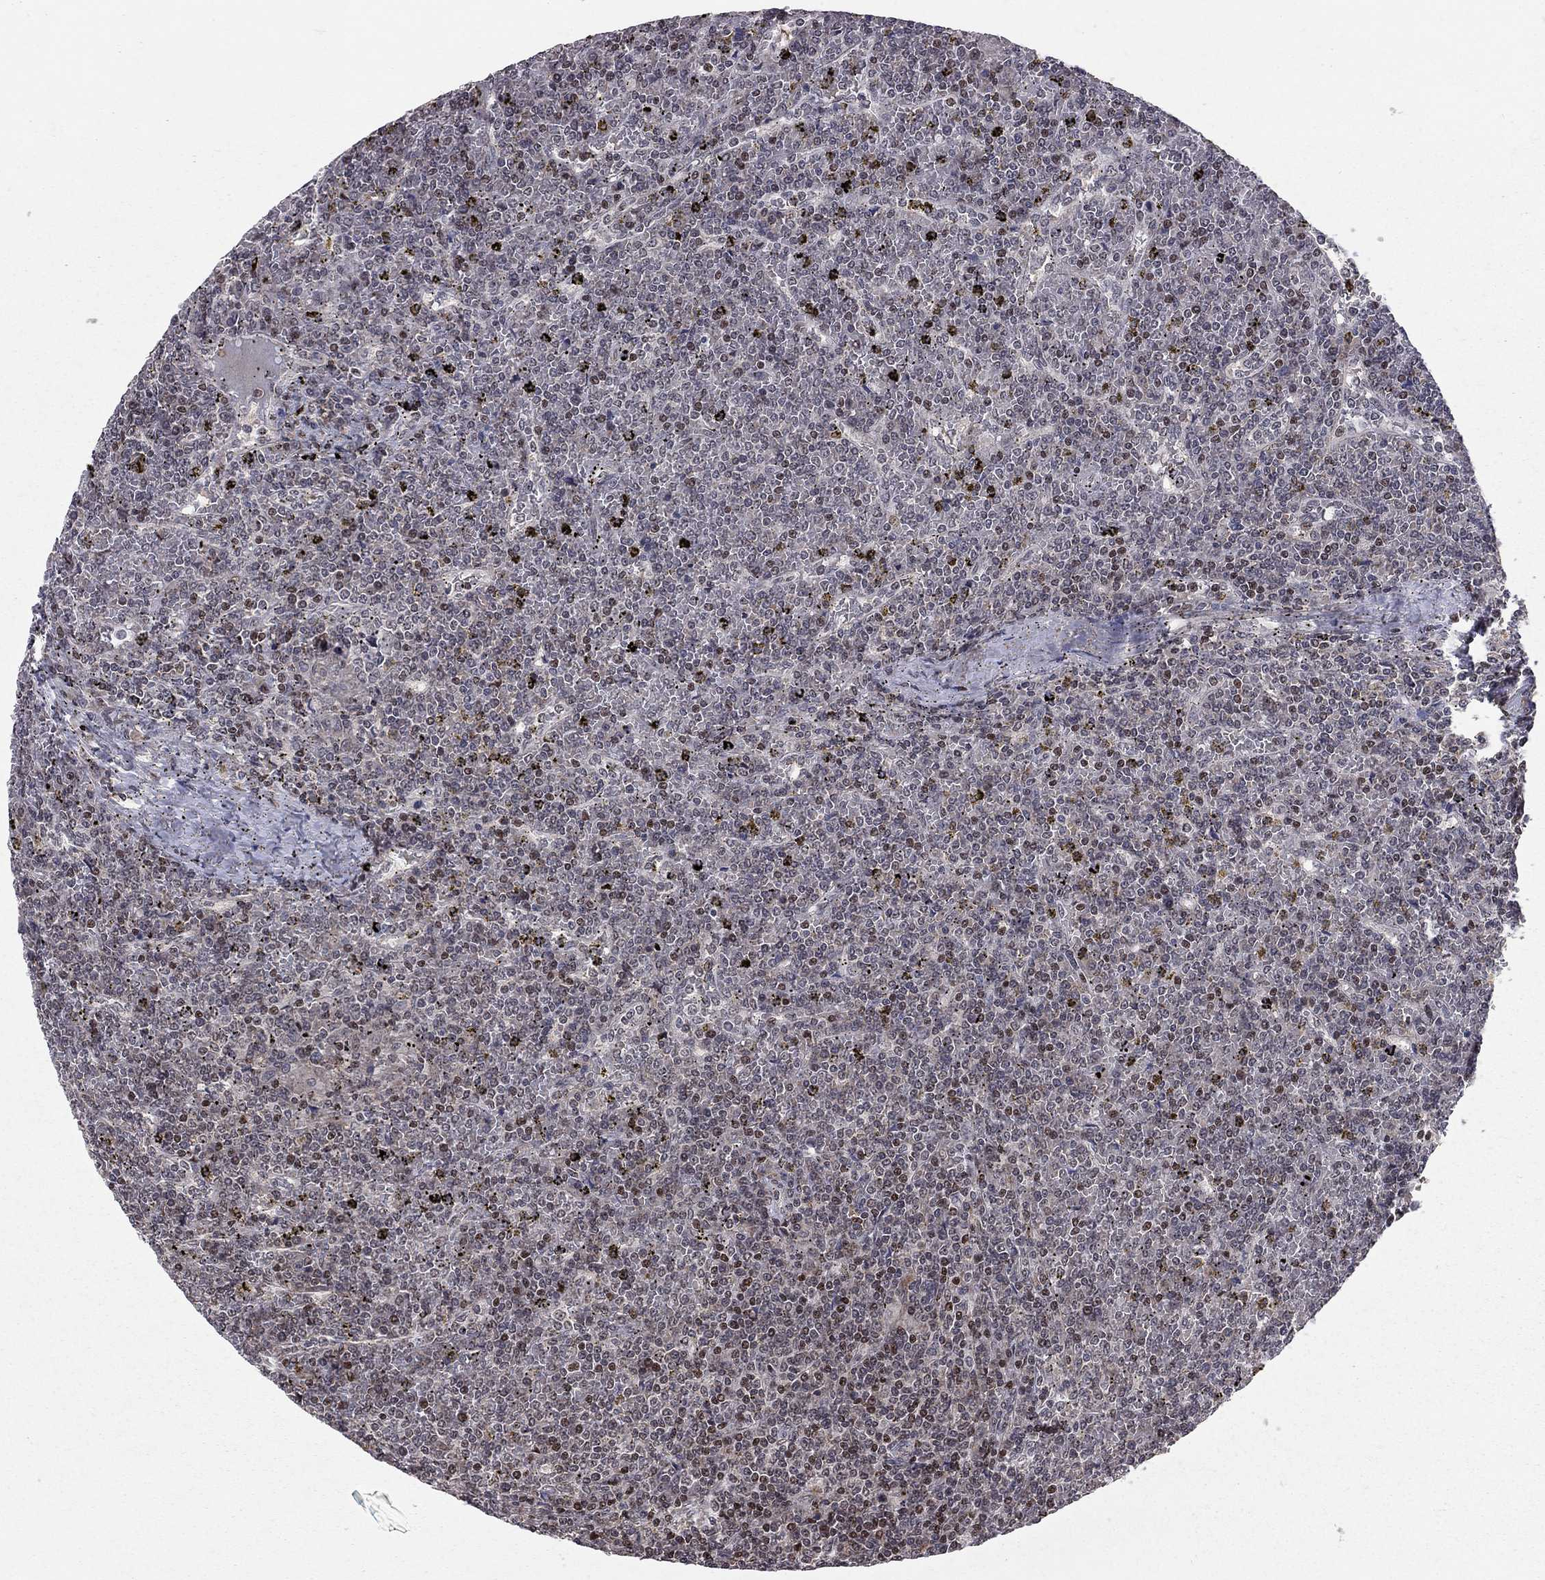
{"staining": {"intensity": "negative", "quantity": "none", "location": "none"}, "tissue": "lymphoma", "cell_type": "Tumor cells", "image_type": "cancer", "snomed": [{"axis": "morphology", "description": "Malignant lymphoma, non-Hodgkin's type, Low grade"}, {"axis": "topography", "description": "Spleen"}], "caption": "IHC histopathology image of neoplastic tissue: human low-grade malignant lymphoma, non-Hodgkin's type stained with DAB demonstrates no significant protein positivity in tumor cells.", "gene": "HDAC3", "patient": {"sex": "female", "age": 19}}